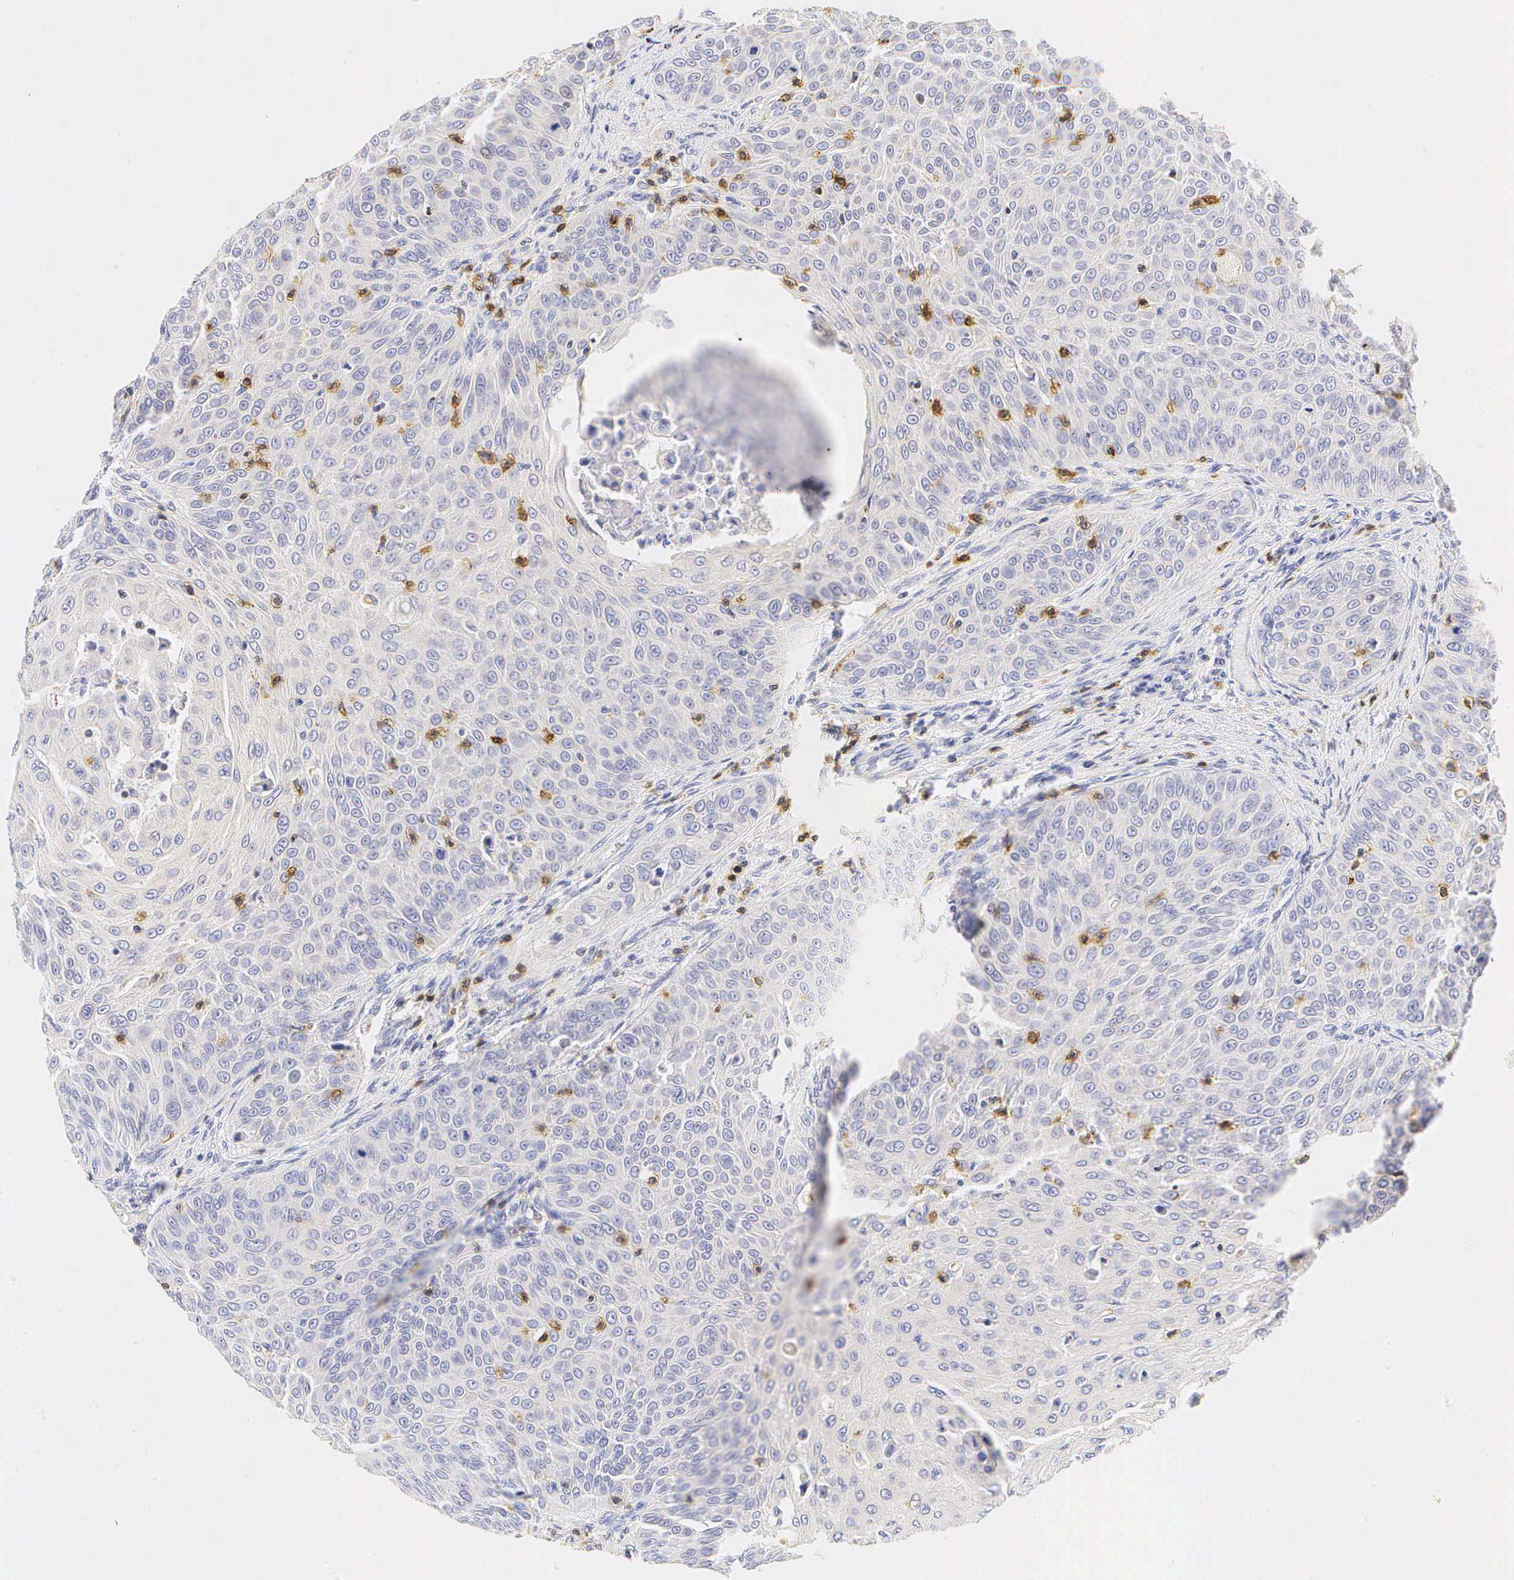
{"staining": {"intensity": "negative", "quantity": "none", "location": "none"}, "tissue": "skin cancer", "cell_type": "Tumor cells", "image_type": "cancer", "snomed": [{"axis": "morphology", "description": "Squamous cell carcinoma, NOS"}, {"axis": "topography", "description": "Skin"}], "caption": "Protein analysis of squamous cell carcinoma (skin) shows no significant positivity in tumor cells.", "gene": "CD3E", "patient": {"sex": "male", "age": 82}}